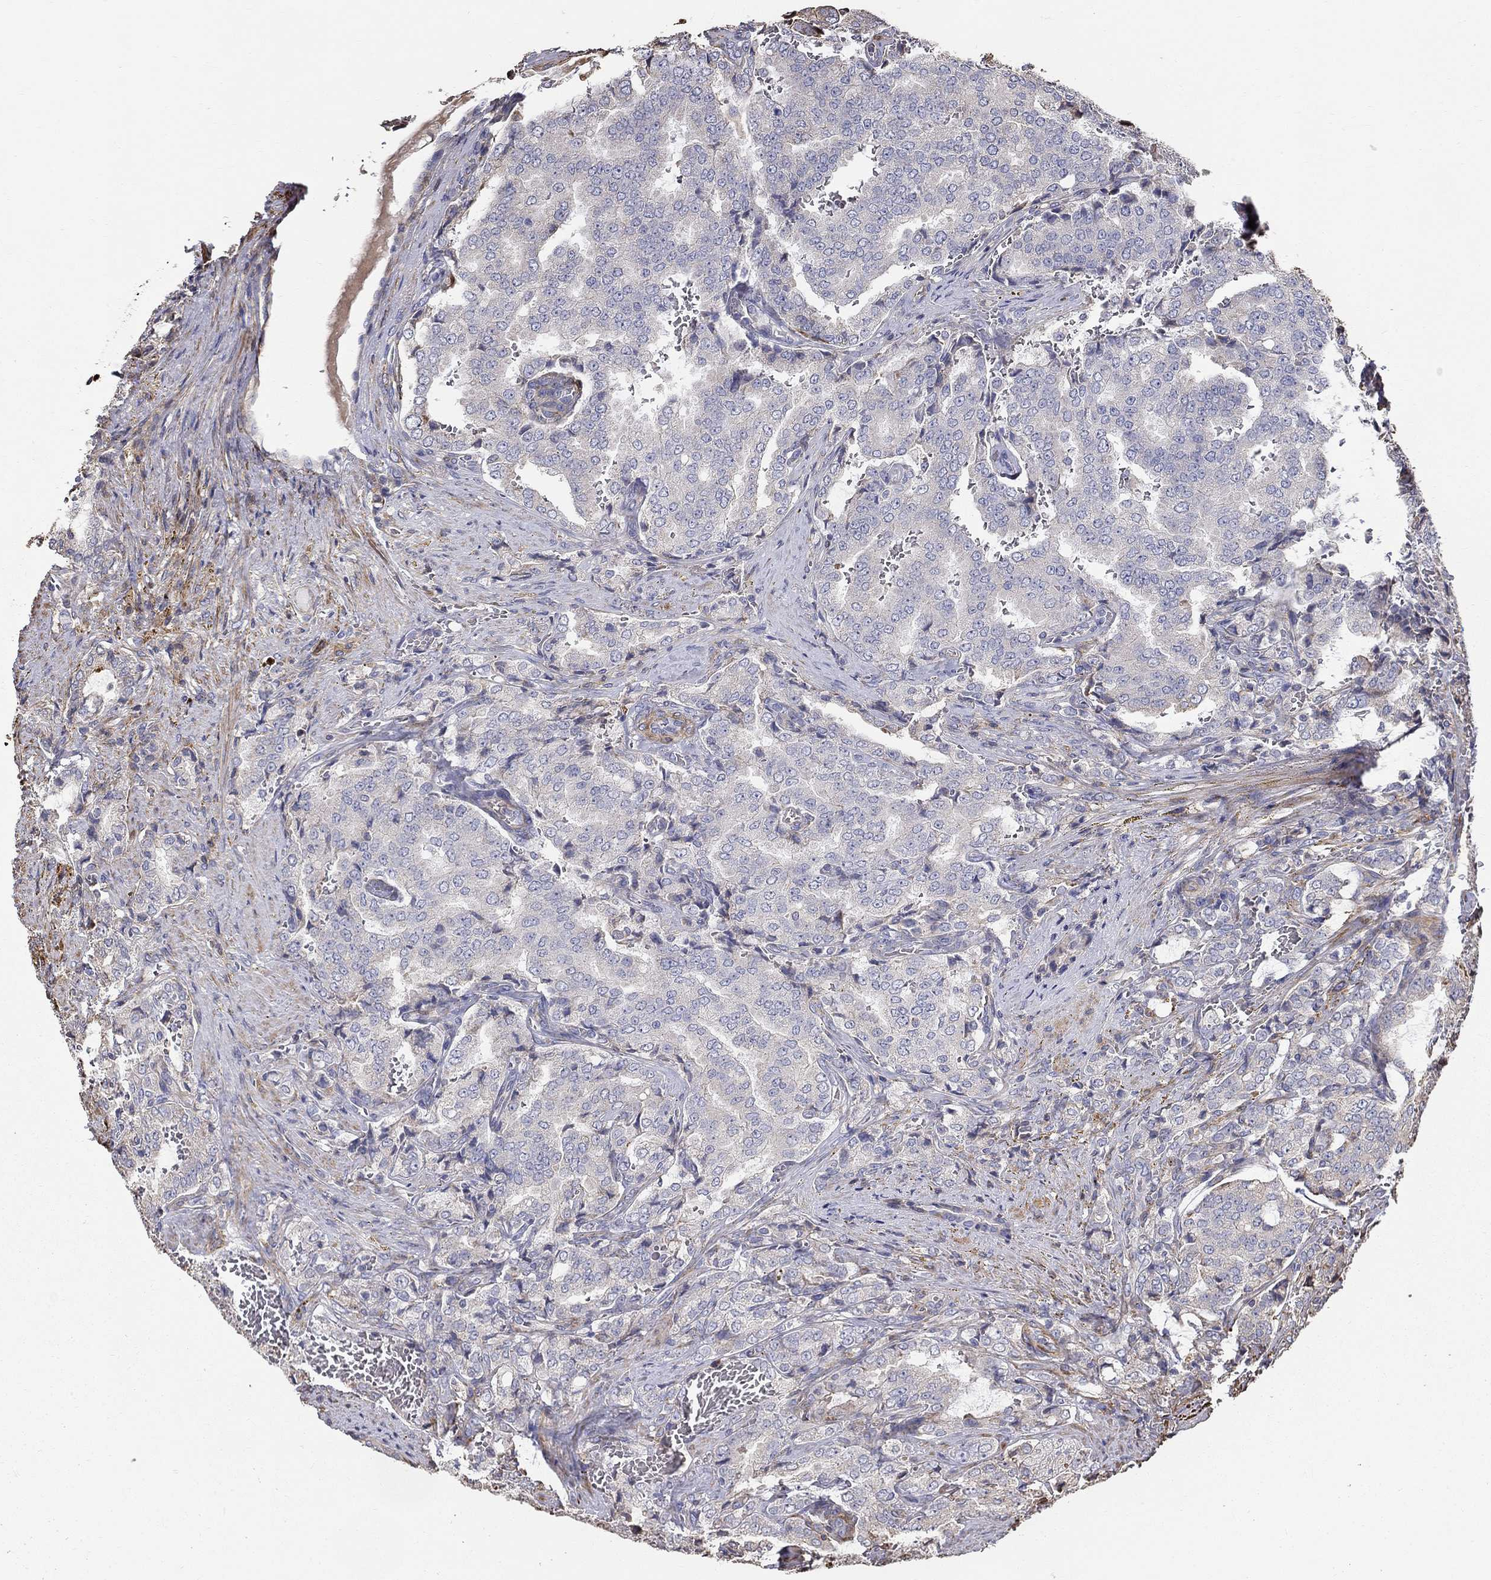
{"staining": {"intensity": "weak", "quantity": "<25%", "location": "cytoplasmic/membranous"}, "tissue": "prostate cancer", "cell_type": "Tumor cells", "image_type": "cancer", "snomed": [{"axis": "morphology", "description": "Adenocarcinoma, NOS"}, {"axis": "topography", "description": "Prostate"}], "caption": "A high-resolution micrograph shows immunohistochemistry (IHC) staining of prostate cancer, which demonstrates no significant positivity in tumor cells.", "gene": "NPHP1", "patient": {"sex": "male", "age": 65}}